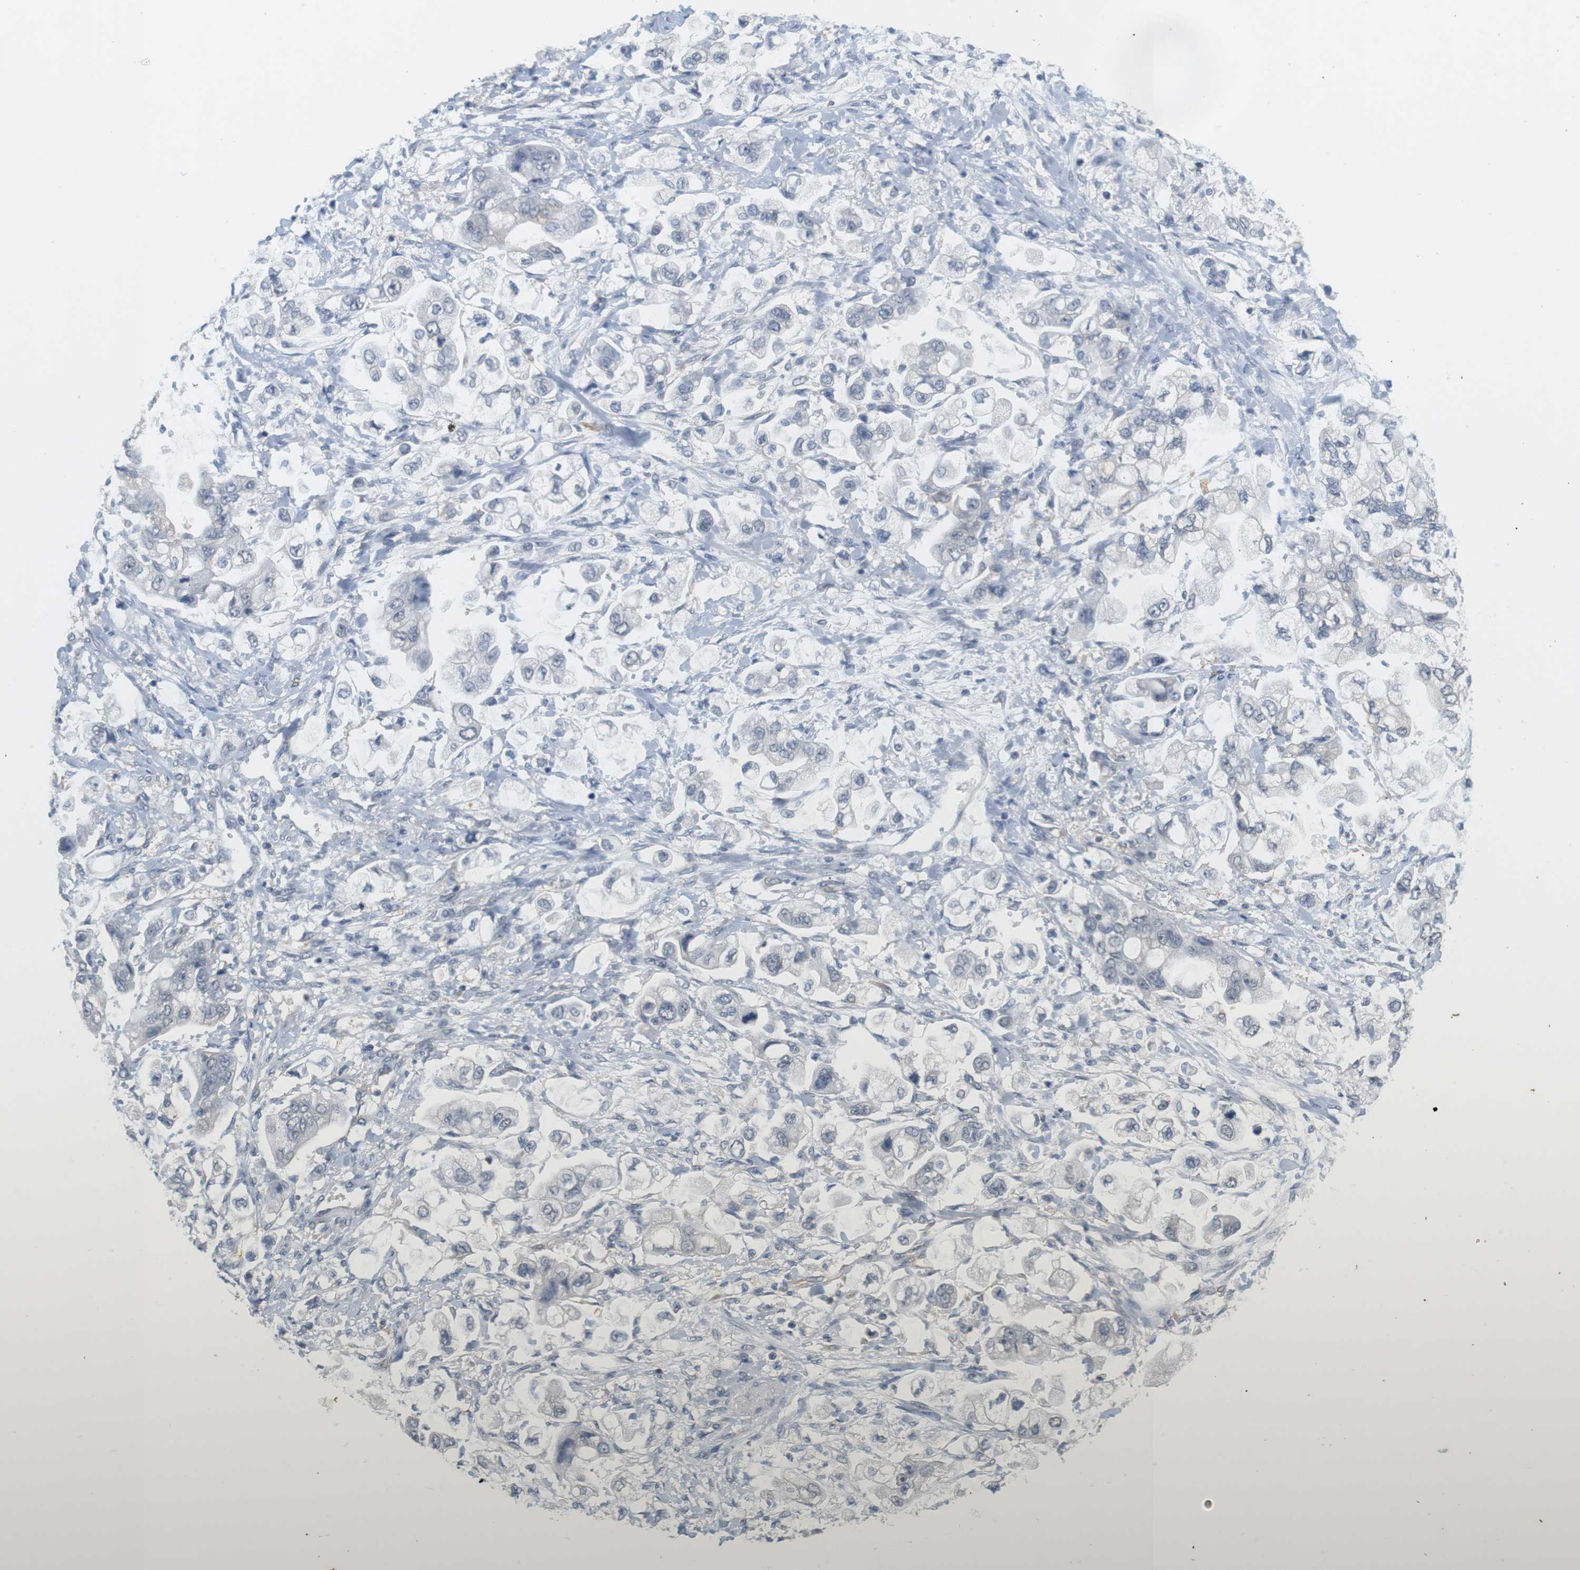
{"staining": {"intensity": "negative", "quantity": "none", "location": "none"}, "tissue": "stomach cancer", "cell_type": "Tumor cells", "image_type": "cancer", "snomed": [{"axis": "morphology", "description": "Normal tissue, NOS"}, {"axis": "morphology", "description": "Adenocarcinoma, NOS"}, {"axis": "topography", "description": "Stomach"}], "caption": "Histopathology image shows no protein expression in tumor cells of adenocarcinoma (stomach) tissue. Nuclei are stained in blue.", "gene": "OSR1", "patient": {"sex": "male", "age": 62}}